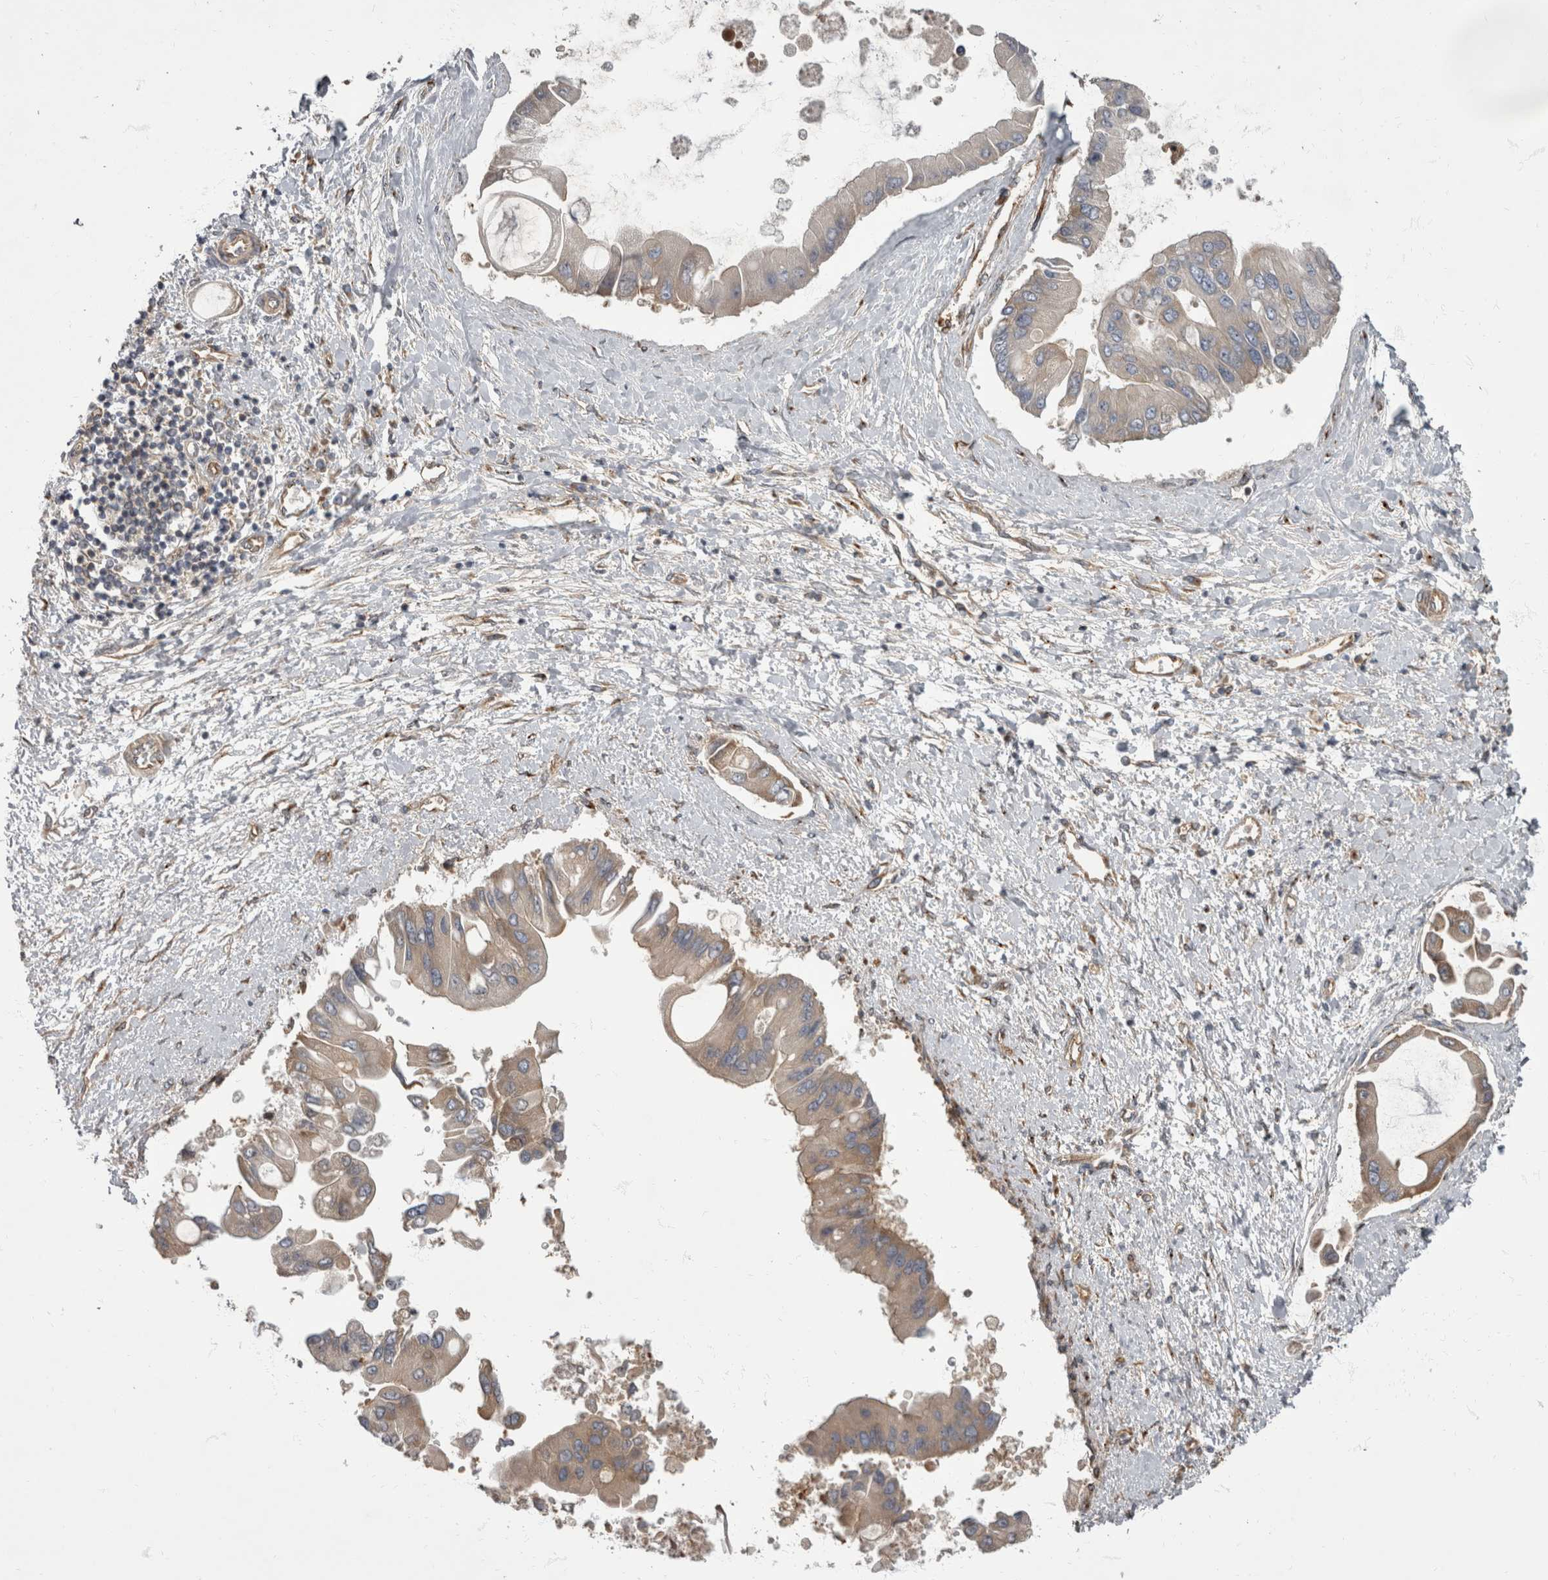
{"staining": {"intensity": "weak", "quantity": "<25%", "location": "cytoplasmic/membranous"}, "tissue": "liver cancer", "cell_type": "Tumor cells", "image_type": "cancer", "snomed": [{"axis": "morphology", "description": "Cholangiocarcinoma"}, {"axis": "topography", "description": "Liver"}], "caption": "Protein analysis of liver cancer reveals no significant positivity in tumor cells.", "gene": "HOOK3", "patient": {"sex": "male", "age": 50}}